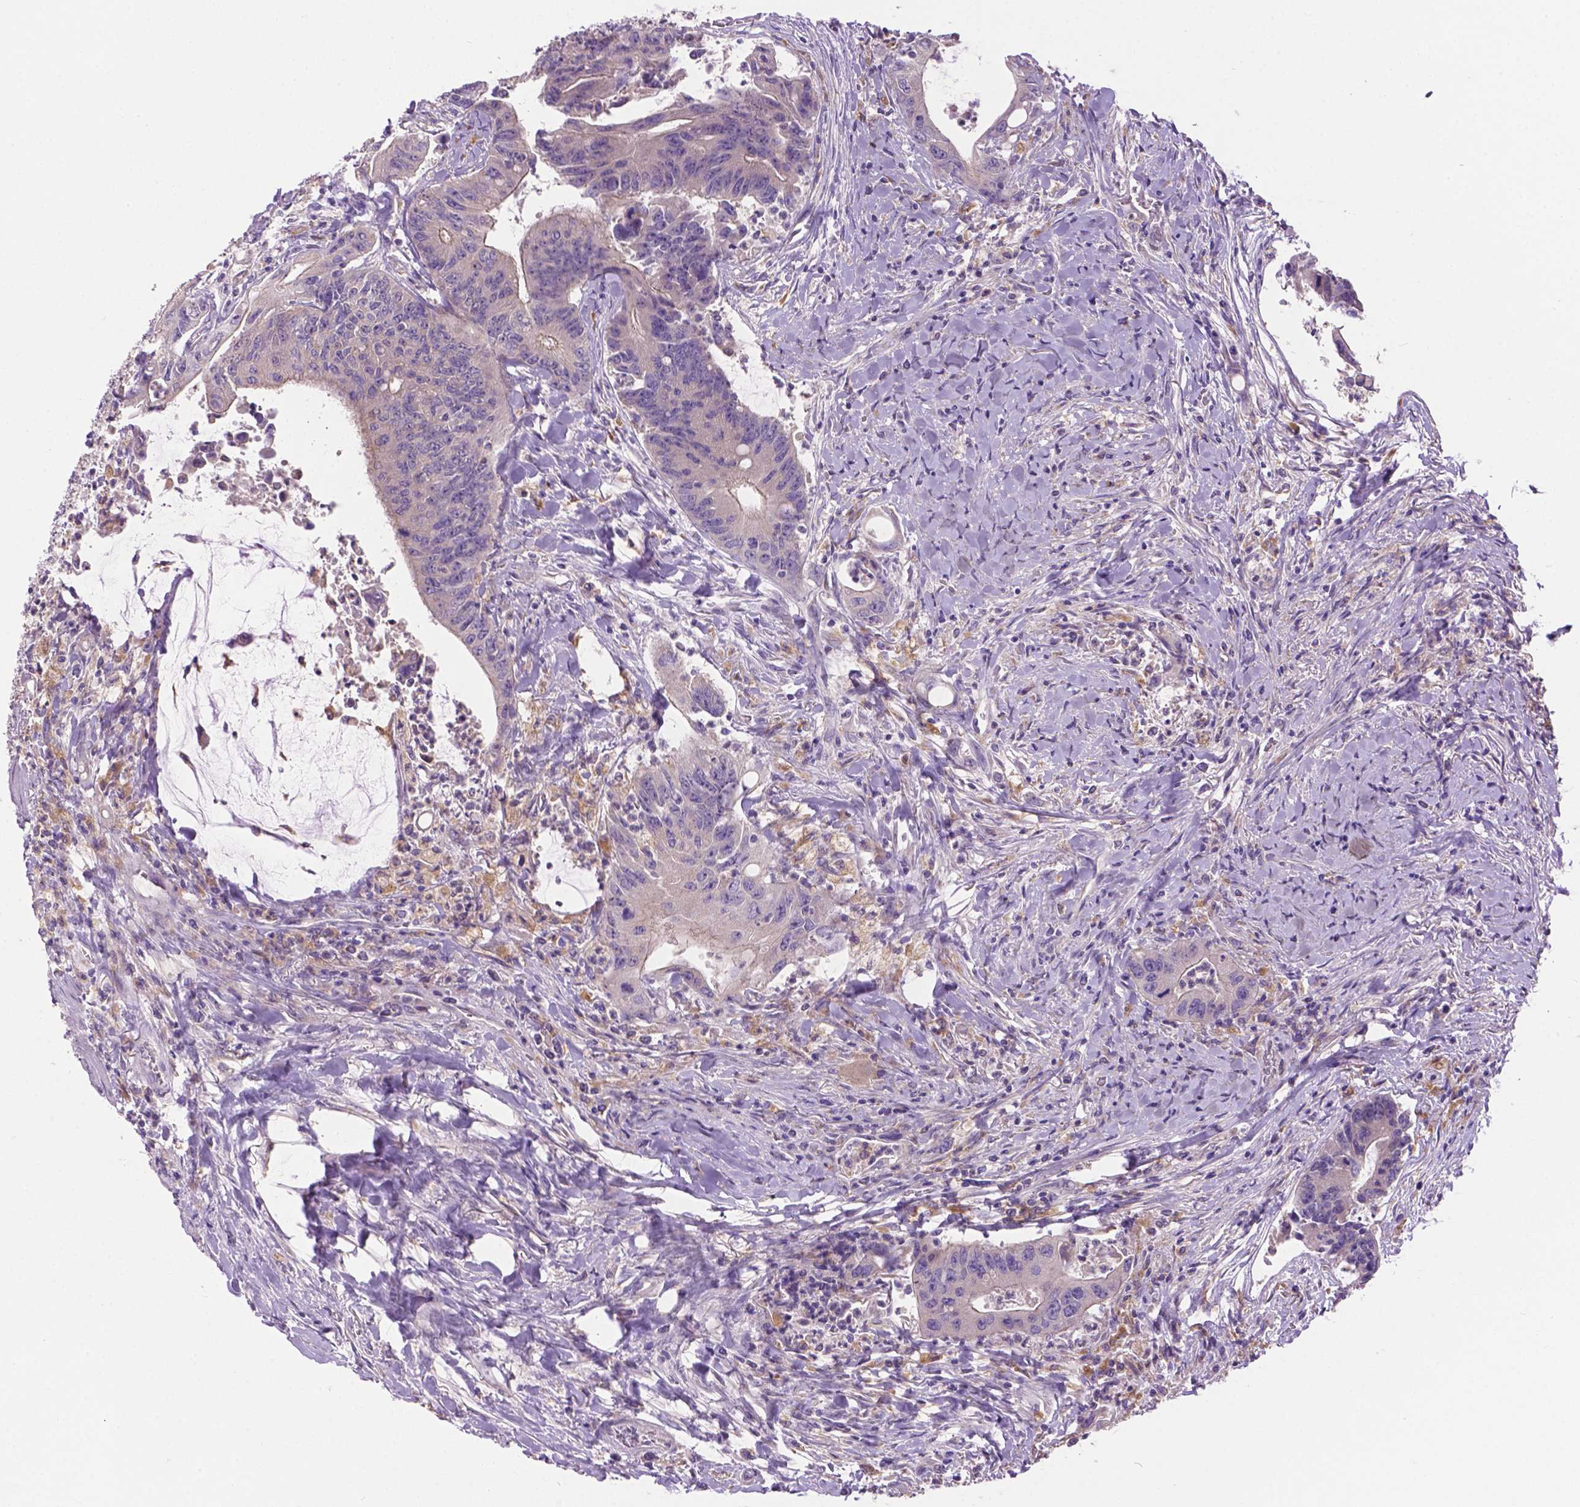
{"staining": {"intensity": "negative", "quantity": "none", "location": "none"}, "tissue": "colorectal cancer", "cell_type": "Tumor cells", "image_type": "cancer", "snomed": [{"axis": "morphology", "description": "Adenocarcinoma, NOS"}, {"axis": "topography", "description": "Rectum"}], "caption": "This micrograph is of colorectal cancer stained with immunohistochemistry (IHC) to label a protein in brown with the nuclei are counter-stained blue. There is no expression in tumor cells. (Stains: DAB (3,3'-diaminobenzidine) immunohistochemistry with hematoxylin counter stain, Microscopy: brightfield microscopy at high magnification).", "gene": "CDH7", "patient": {"sex": "male", "age": 59}}